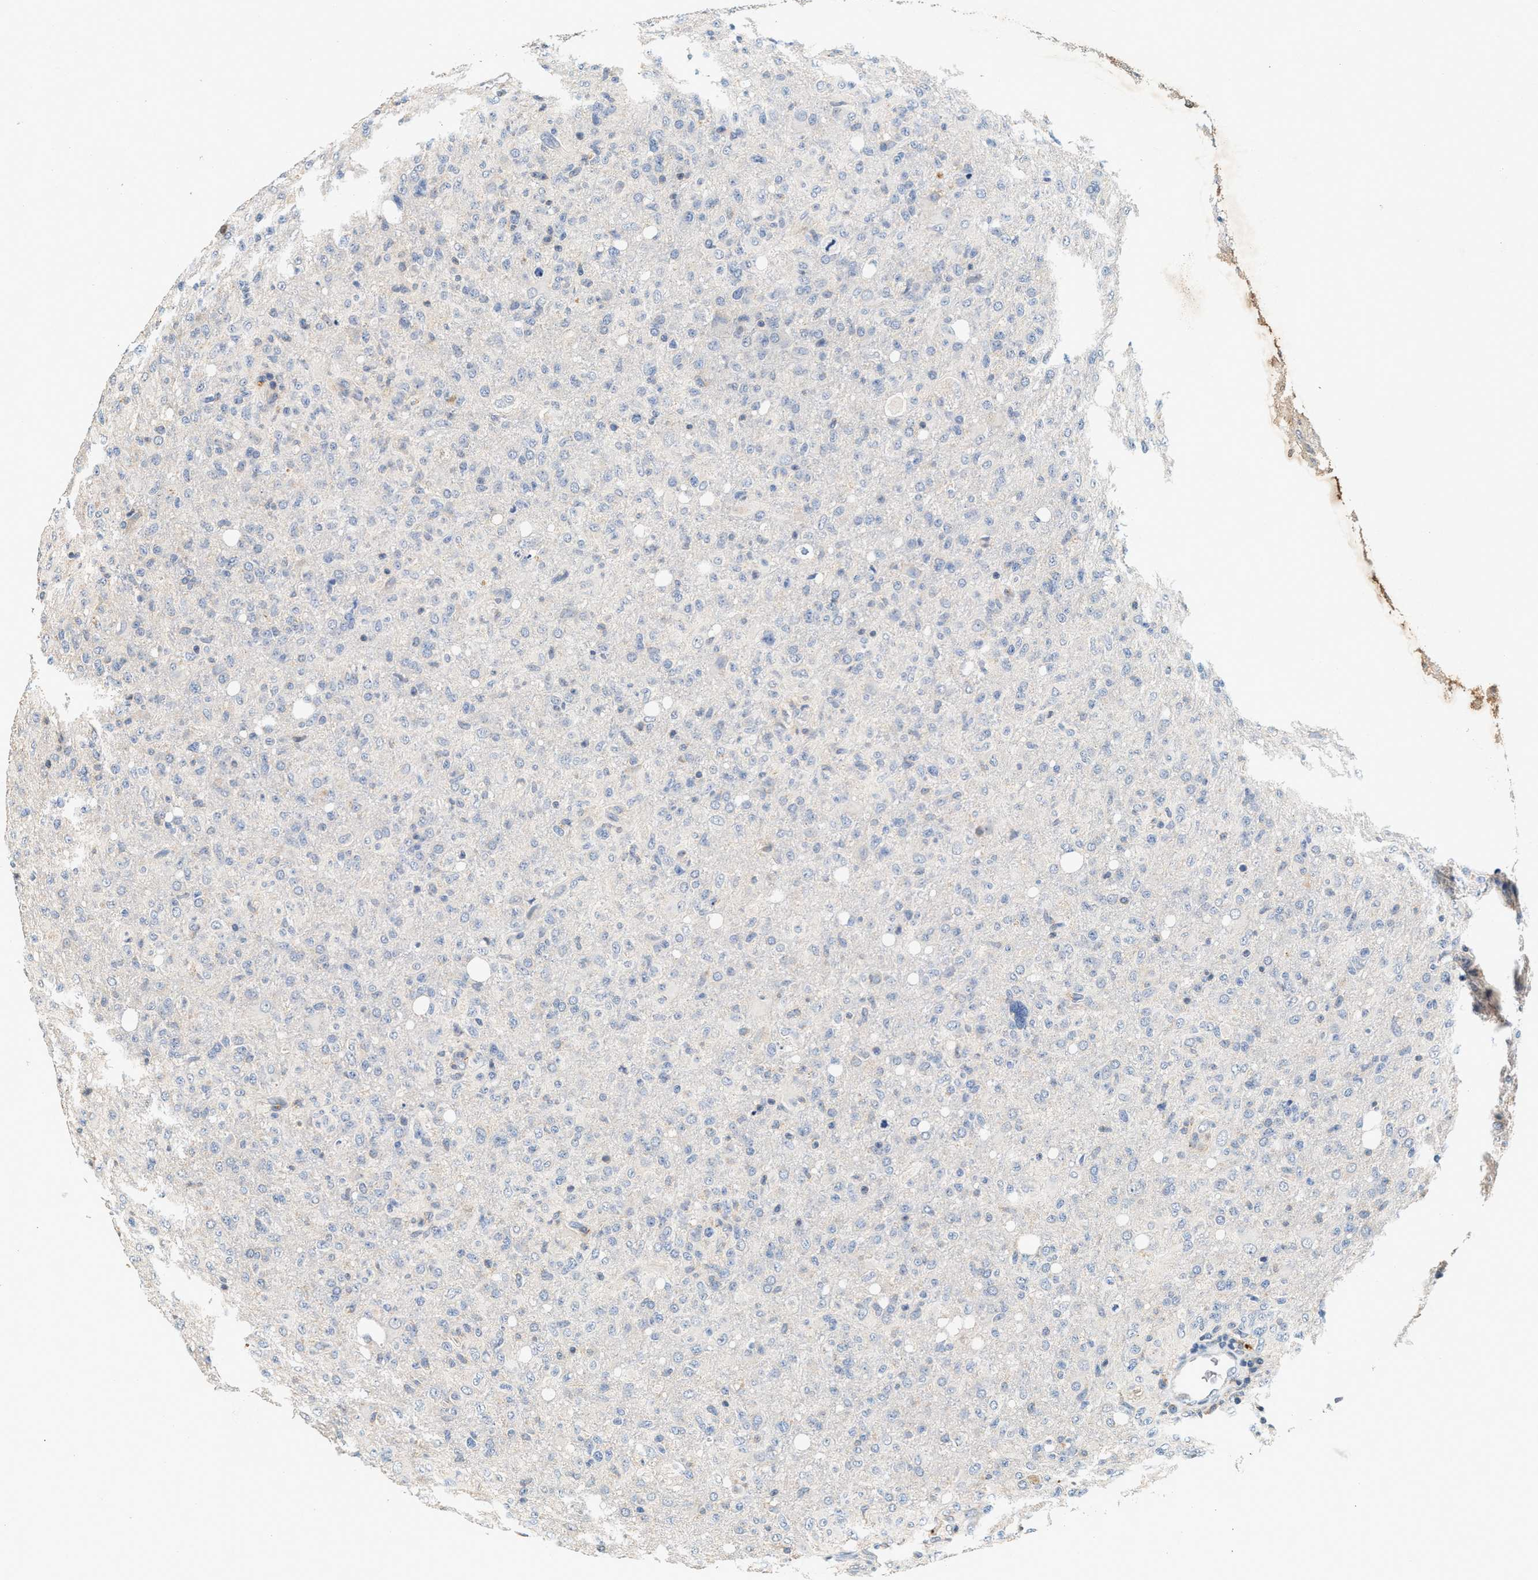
{"staining": {"intensity": "negative", "quantity": "none", "location": "none"}, "tissue": "glioma", "cell_type": "Tumor cells", "image_type": "cancer", "snomed": [{"axis": "morphology", "description": "Glioma, malignant, High grade"}, {"axis": "topography", "description": "Brain"}], "caption": "Protein analysis of malignant high-grade glioma shows no significant expression in tumor cells. (Brightfield microscopy of DAB (3,3'-diaminobenzidine) IHC at high magnification).", "gene": "PTGR3", "patient": {"sex": "female", "age": 57}}